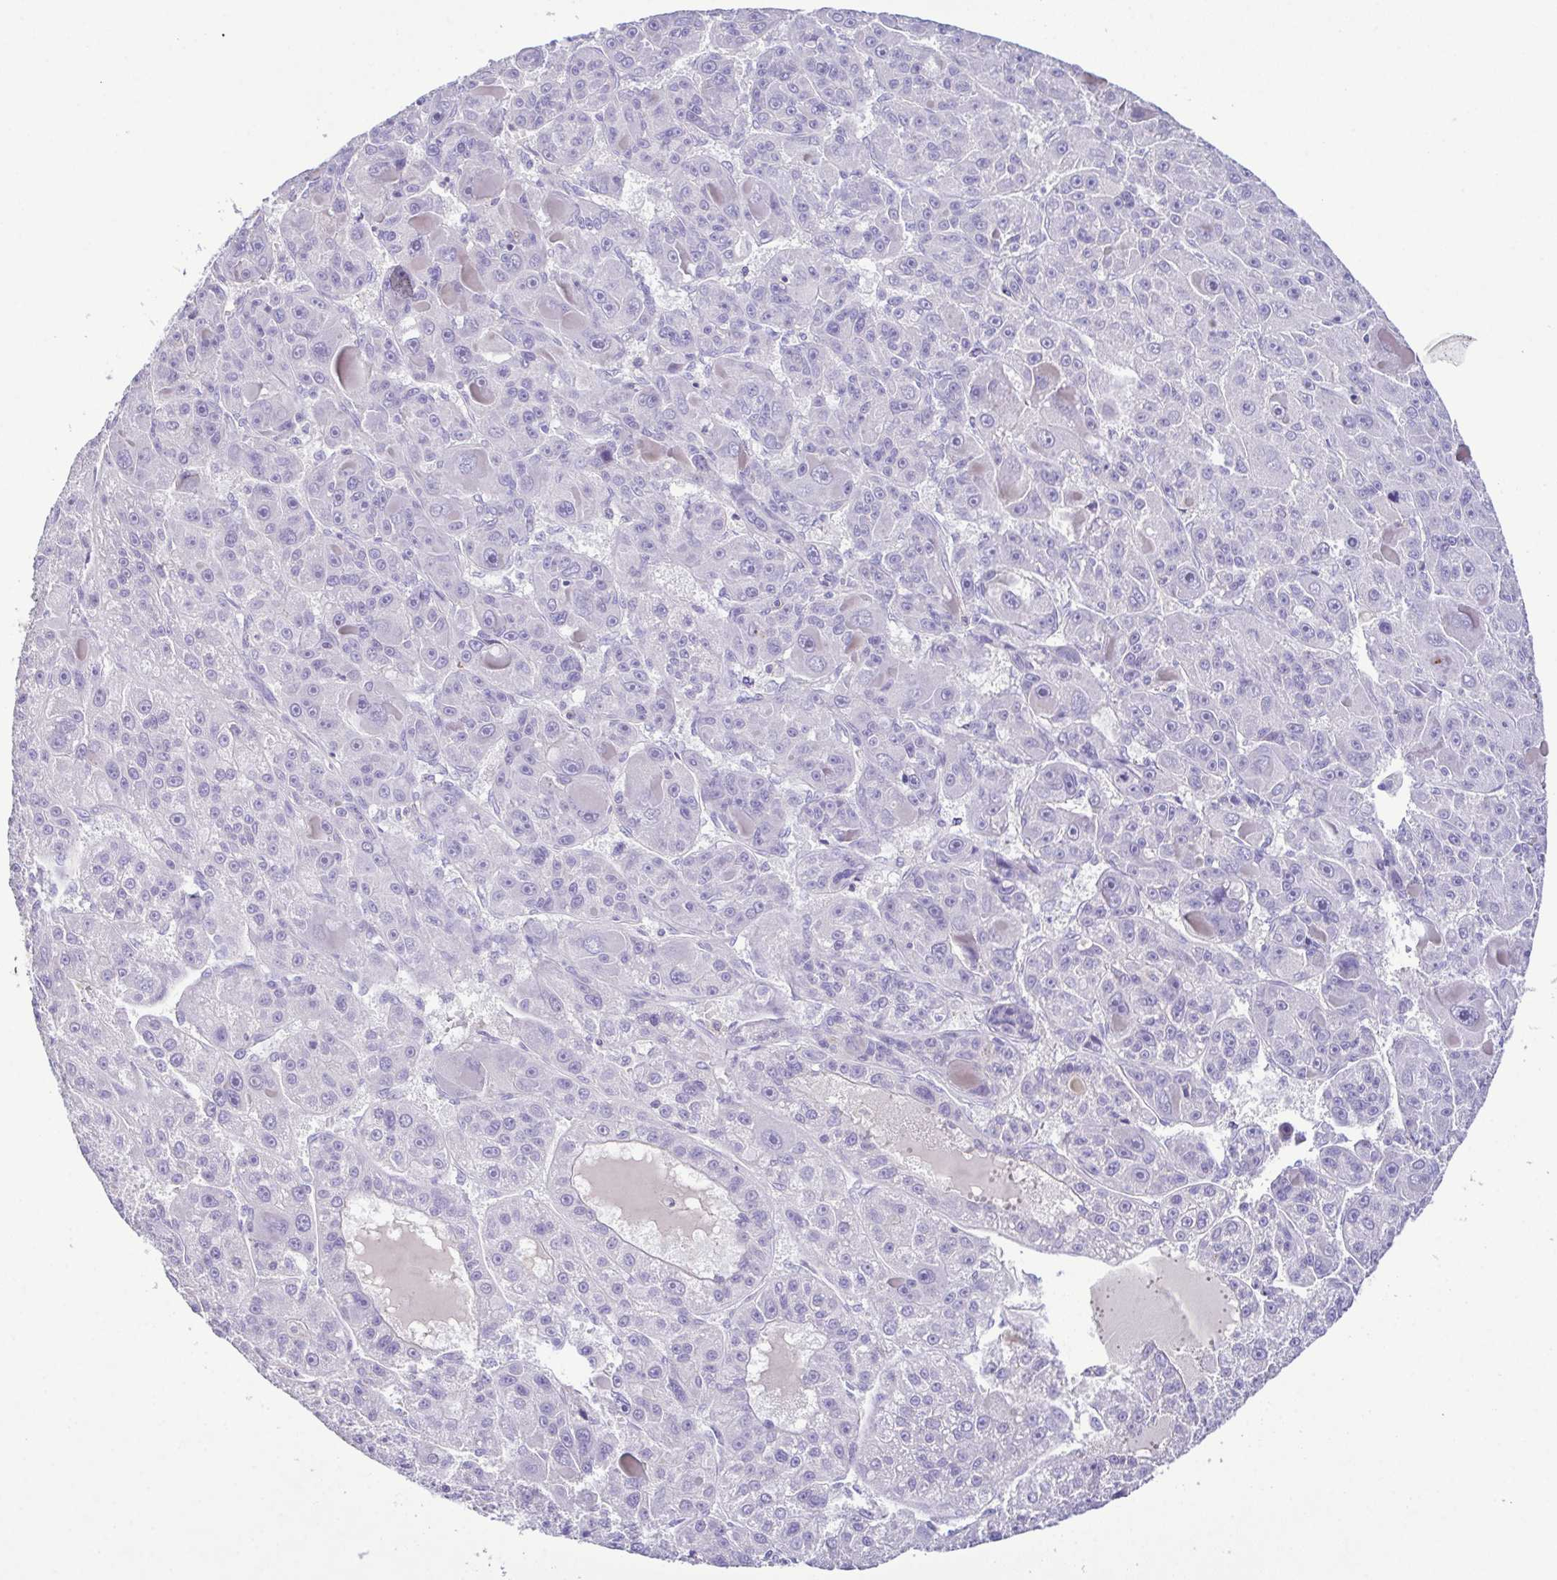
{"staining": {"intensity": "negative", "quantity": "none", "location": "none"}, "tissue": "liver cancer", "cell_type": "Tumor cells", "image_type": "cancer", "snomed": [{"axis": "morphology", "description": "Carcinoma, Hepatocellular, NOS"}, {"axis": "topography", "description": "Liver"}], "caption": "This image is of liver cancer (hepatocellular carcinoma) stained with immunohistochemistry (IHC) to label a protein in brown with the nuclei are counter-stained blue. There is no staining in tumor cells.", "gene": "MARCO", "patient": {"sex": "male", "age": 76}}